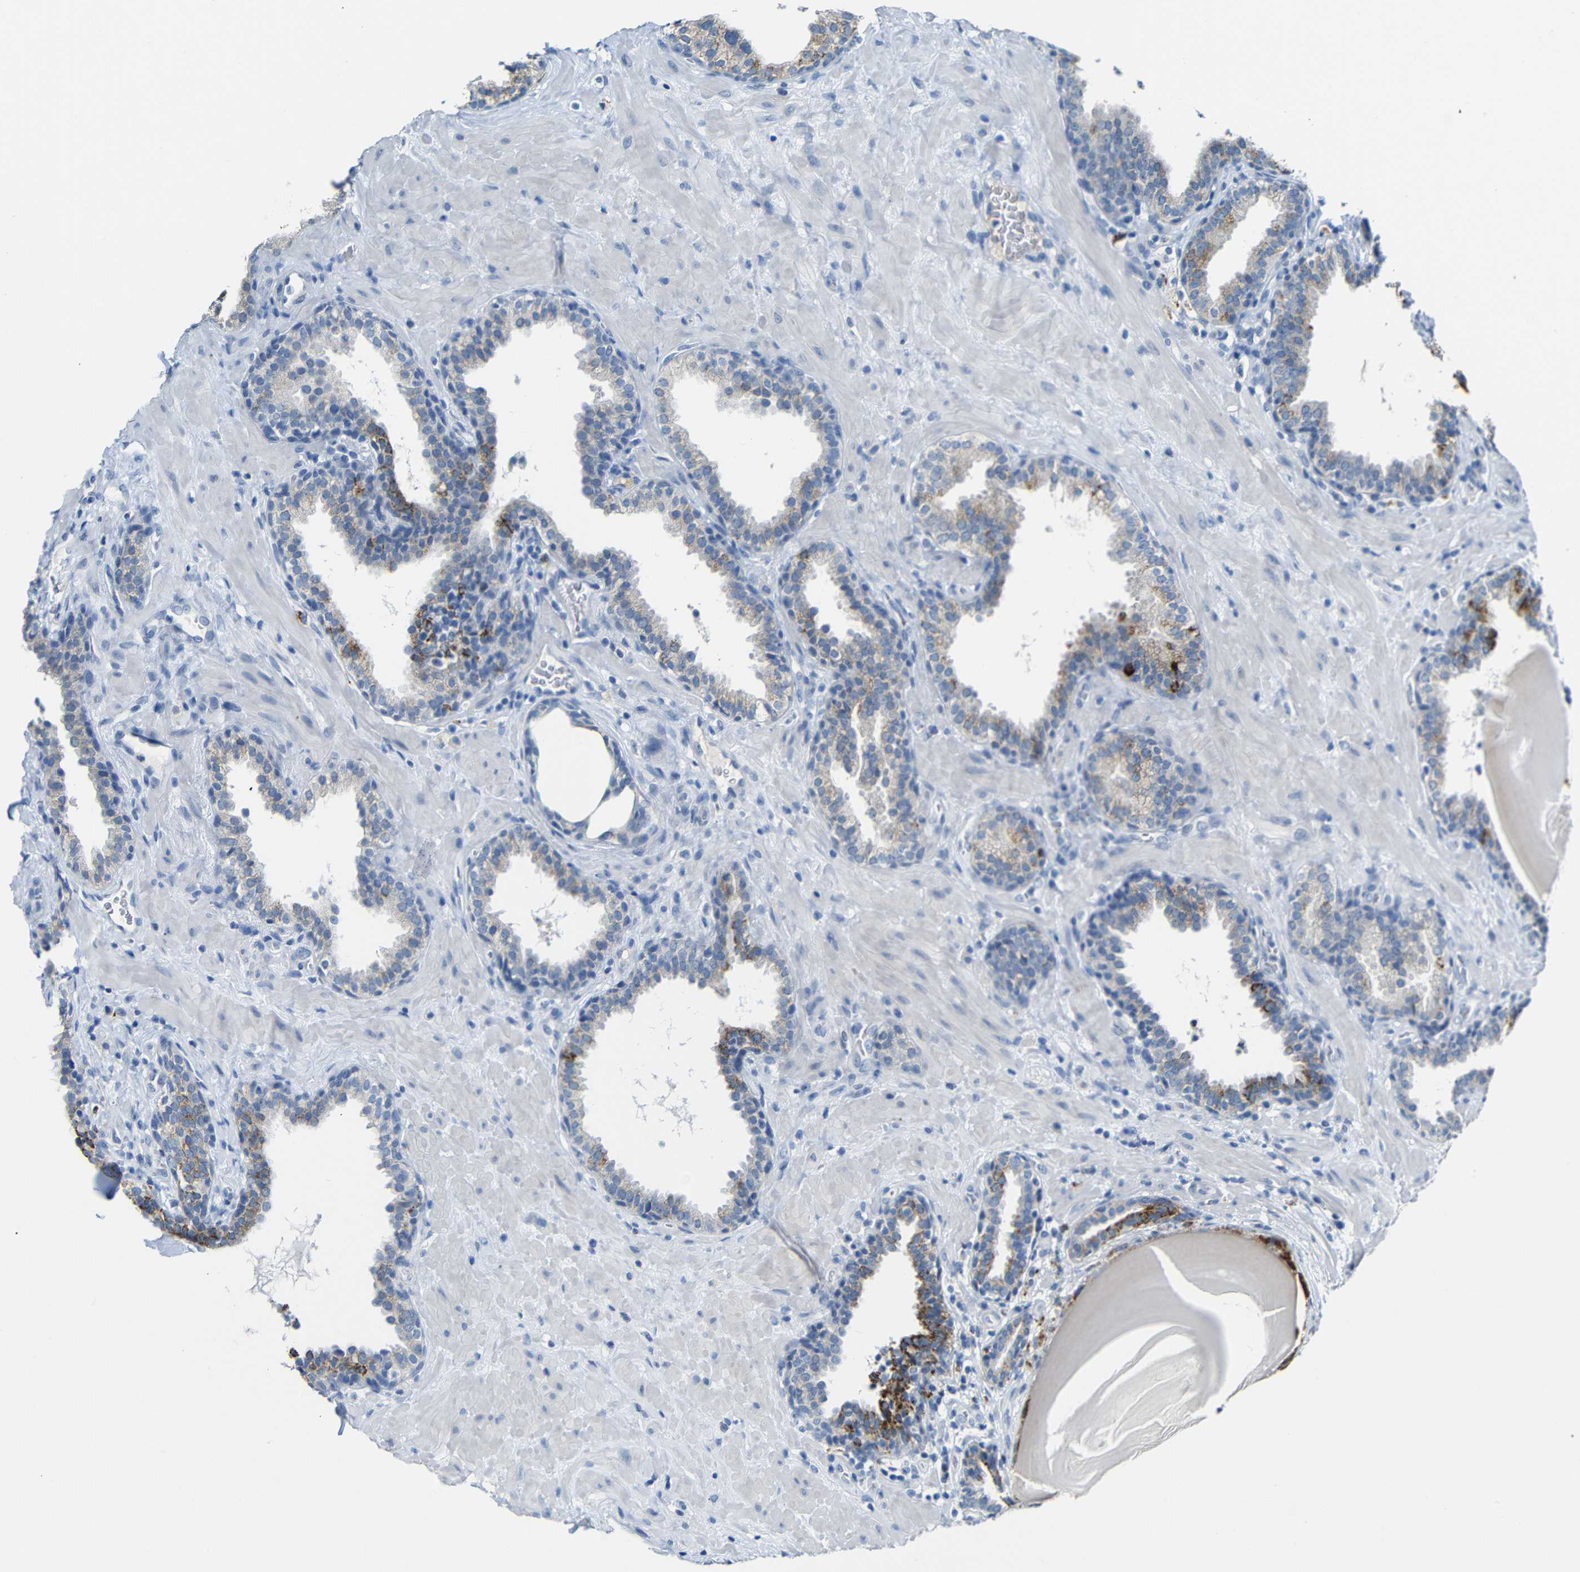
{"staining": {"intensity": "moderate", "quantity": "<25%", "location": "cytoplasmic/membranous"}, "tissue": "prostate", "cell_type": "Glandular cells", "image_type": "normal", "snomed": [{"axis": "morphology", "description": "Normal tissue, NOS"}, {"axis": "topography", "description": "Prostate"}], "caption": "Protein staining of unremarkable prostate displays moderate cytoplasmic/membranous positivity in approximately <25% of glandular cells. (IHC, brightfield microscopy, high magnification).", "gene": "C15orf48", "patient": {"sex": "male", "age": 51}}